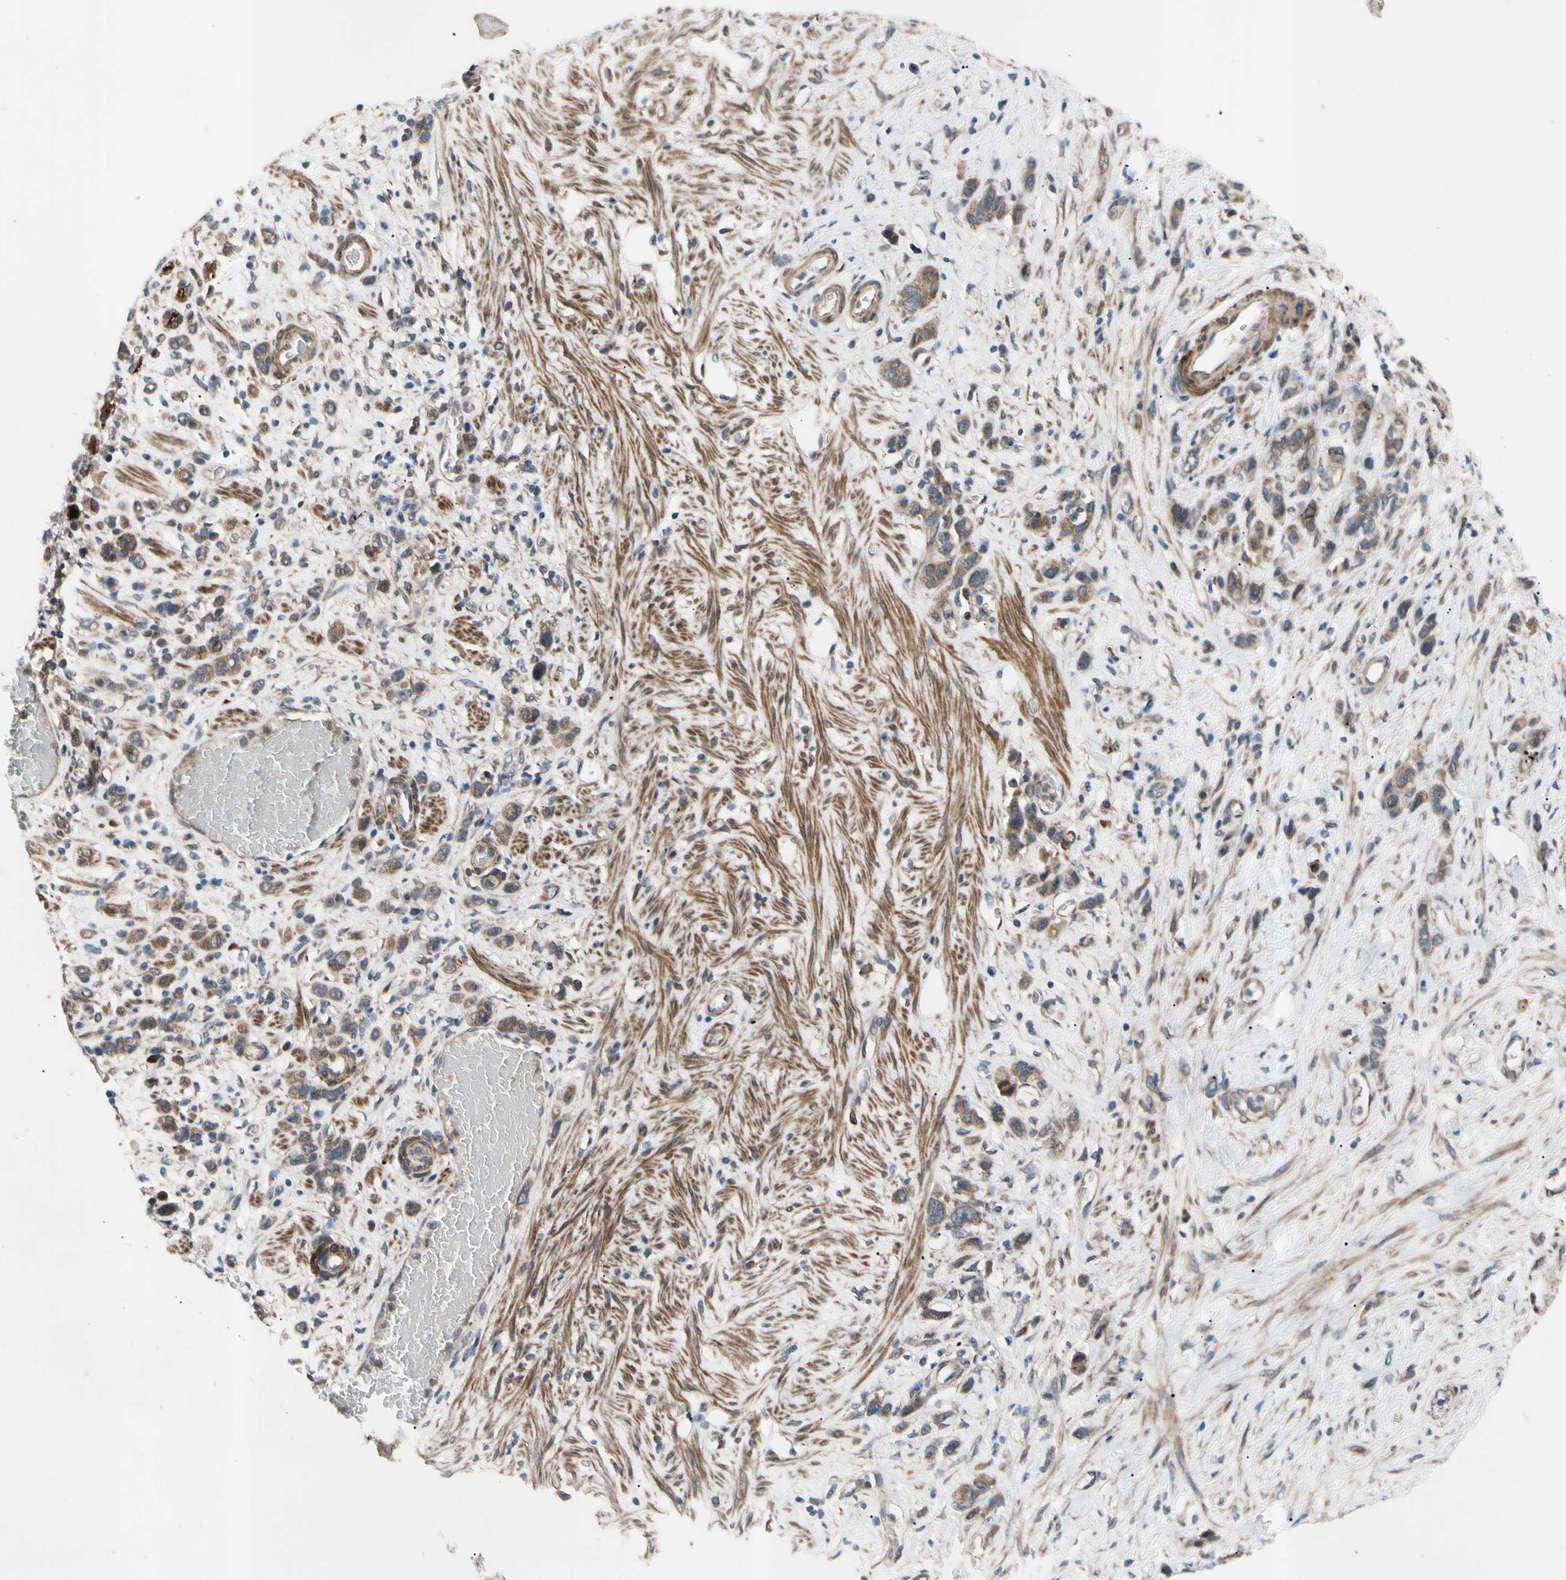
{"staining": {"intensity": "moderate", "quantity": ">75%", "location": "cytoplasmic/membranous"}, "tissue": "stomach cancer", "cell_type": "Tumor cells", "image_type": "cancer", "snomed": [{"axis": "morphology", "description": "Adenocarcinoma, NOS"}, {"axis": "morphology", "description": "Adenocarcinoma, High grade"}, {"axis": "topography", "description": "Stomach, upper"}, {"axis": "topography", "description": "Stomach, lower"}], "caption": "A brown stain highlights moderate cytoplasmic/membranous positivity of a protein in adenocarcinoma (stomach) tumor cells.", "gene": "SVIL", "patient": {"sex": "female", "age": 65}}